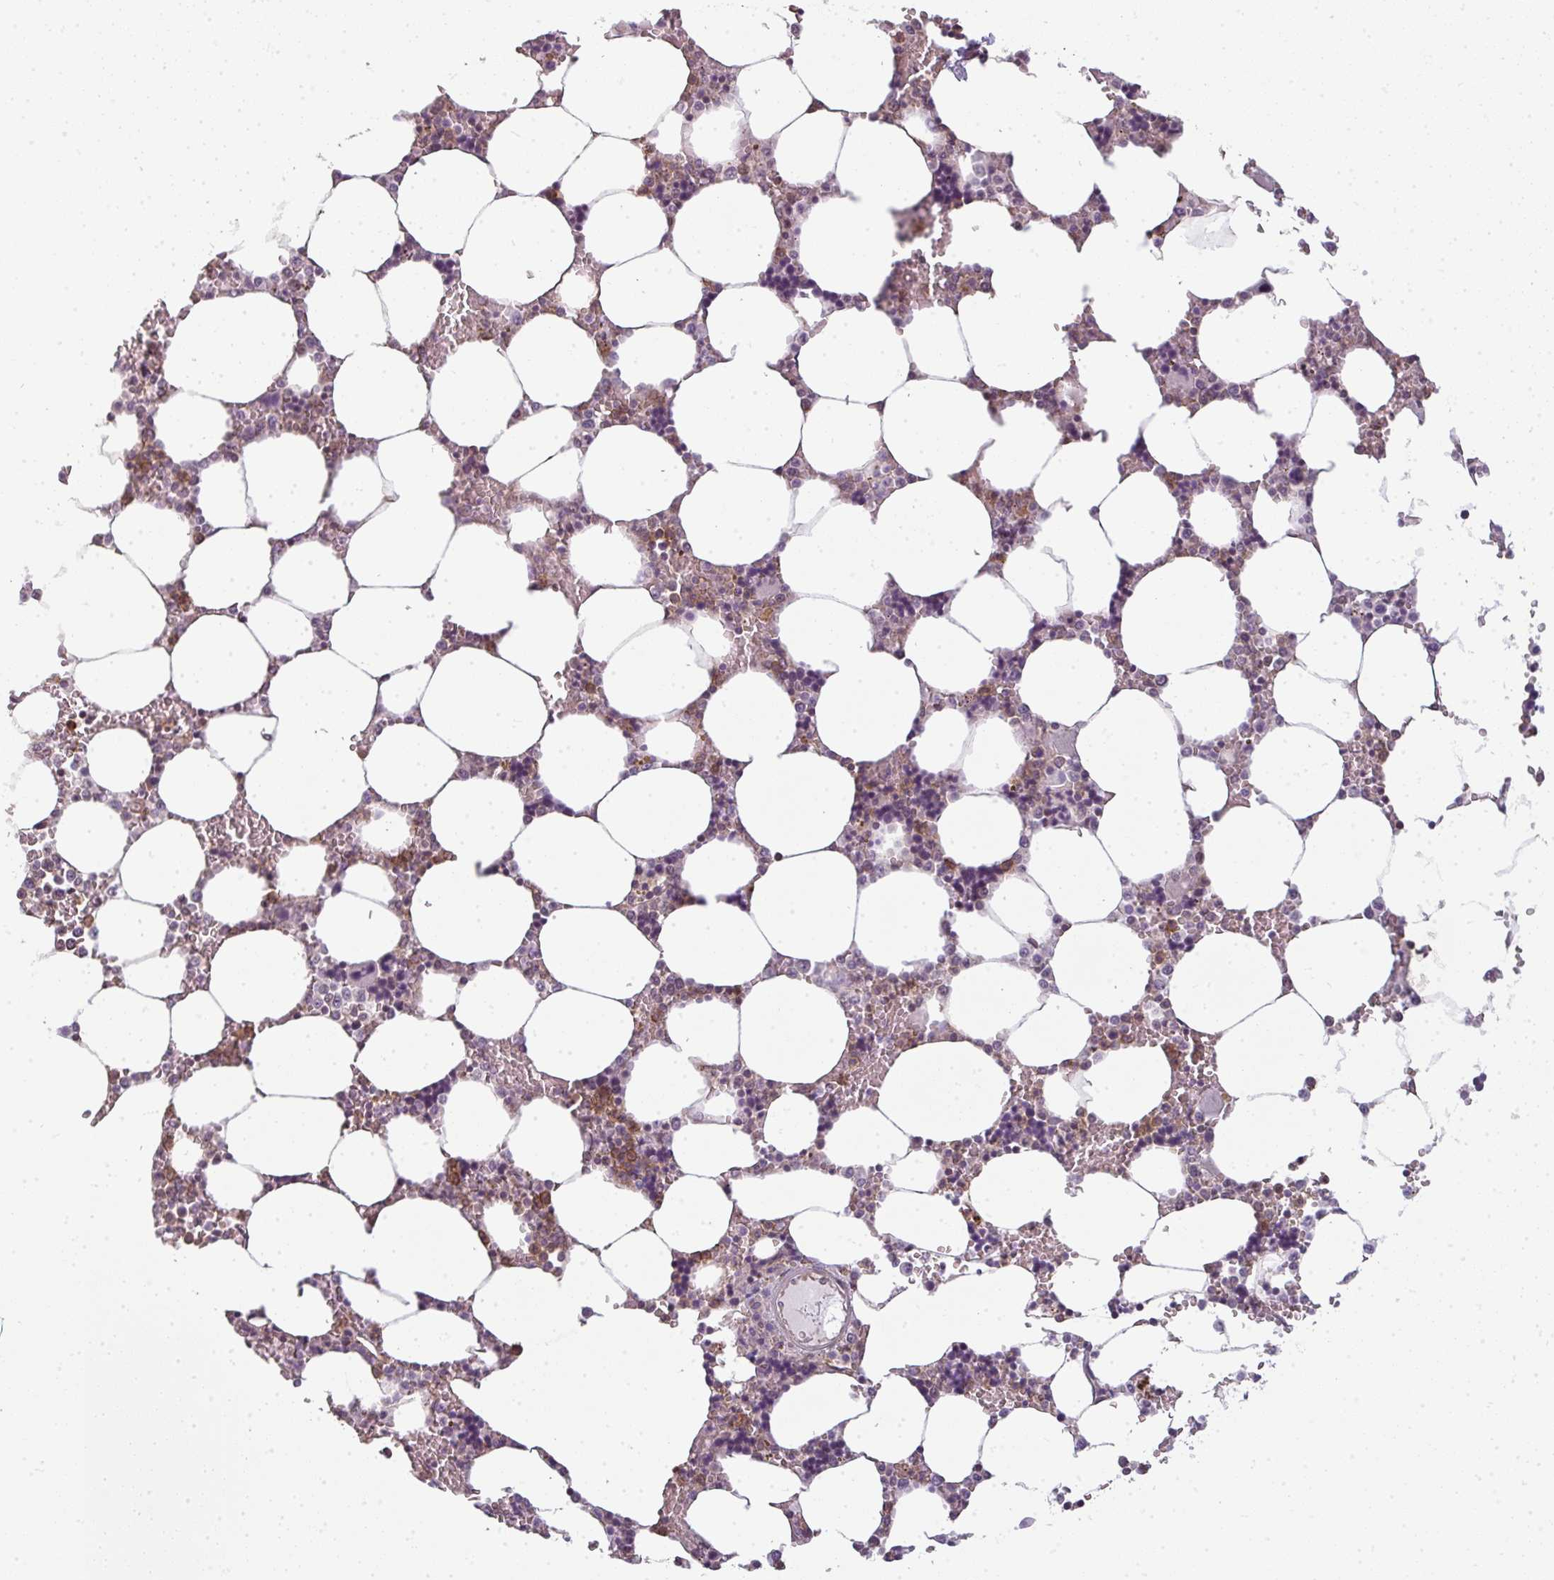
{"staining": {"intensity": "moderate", "quantity": "25%-75%", "location": "cytoplasmic/membranous"}, "tissue": "bone marrow", "cell_type": "Hematopoietic cells", "image_type": "normal", "snomed": [{"axis": "morphology", "description": "Normal tissue, NOS"}, {"axis": "topography", "description": "Bone marrow"}], "caption": "Moderate cytoplasmic/membranous protein expression is seen in about 25%-75% of hematopoietic cells in bone marrow. The protein is stained brown, and the nuclei are stained in blue (DAB IHC with brightfield microscopy, high magnification).", "gene": "CXCR1", "patient": {"sex": "male", "age": 64}}